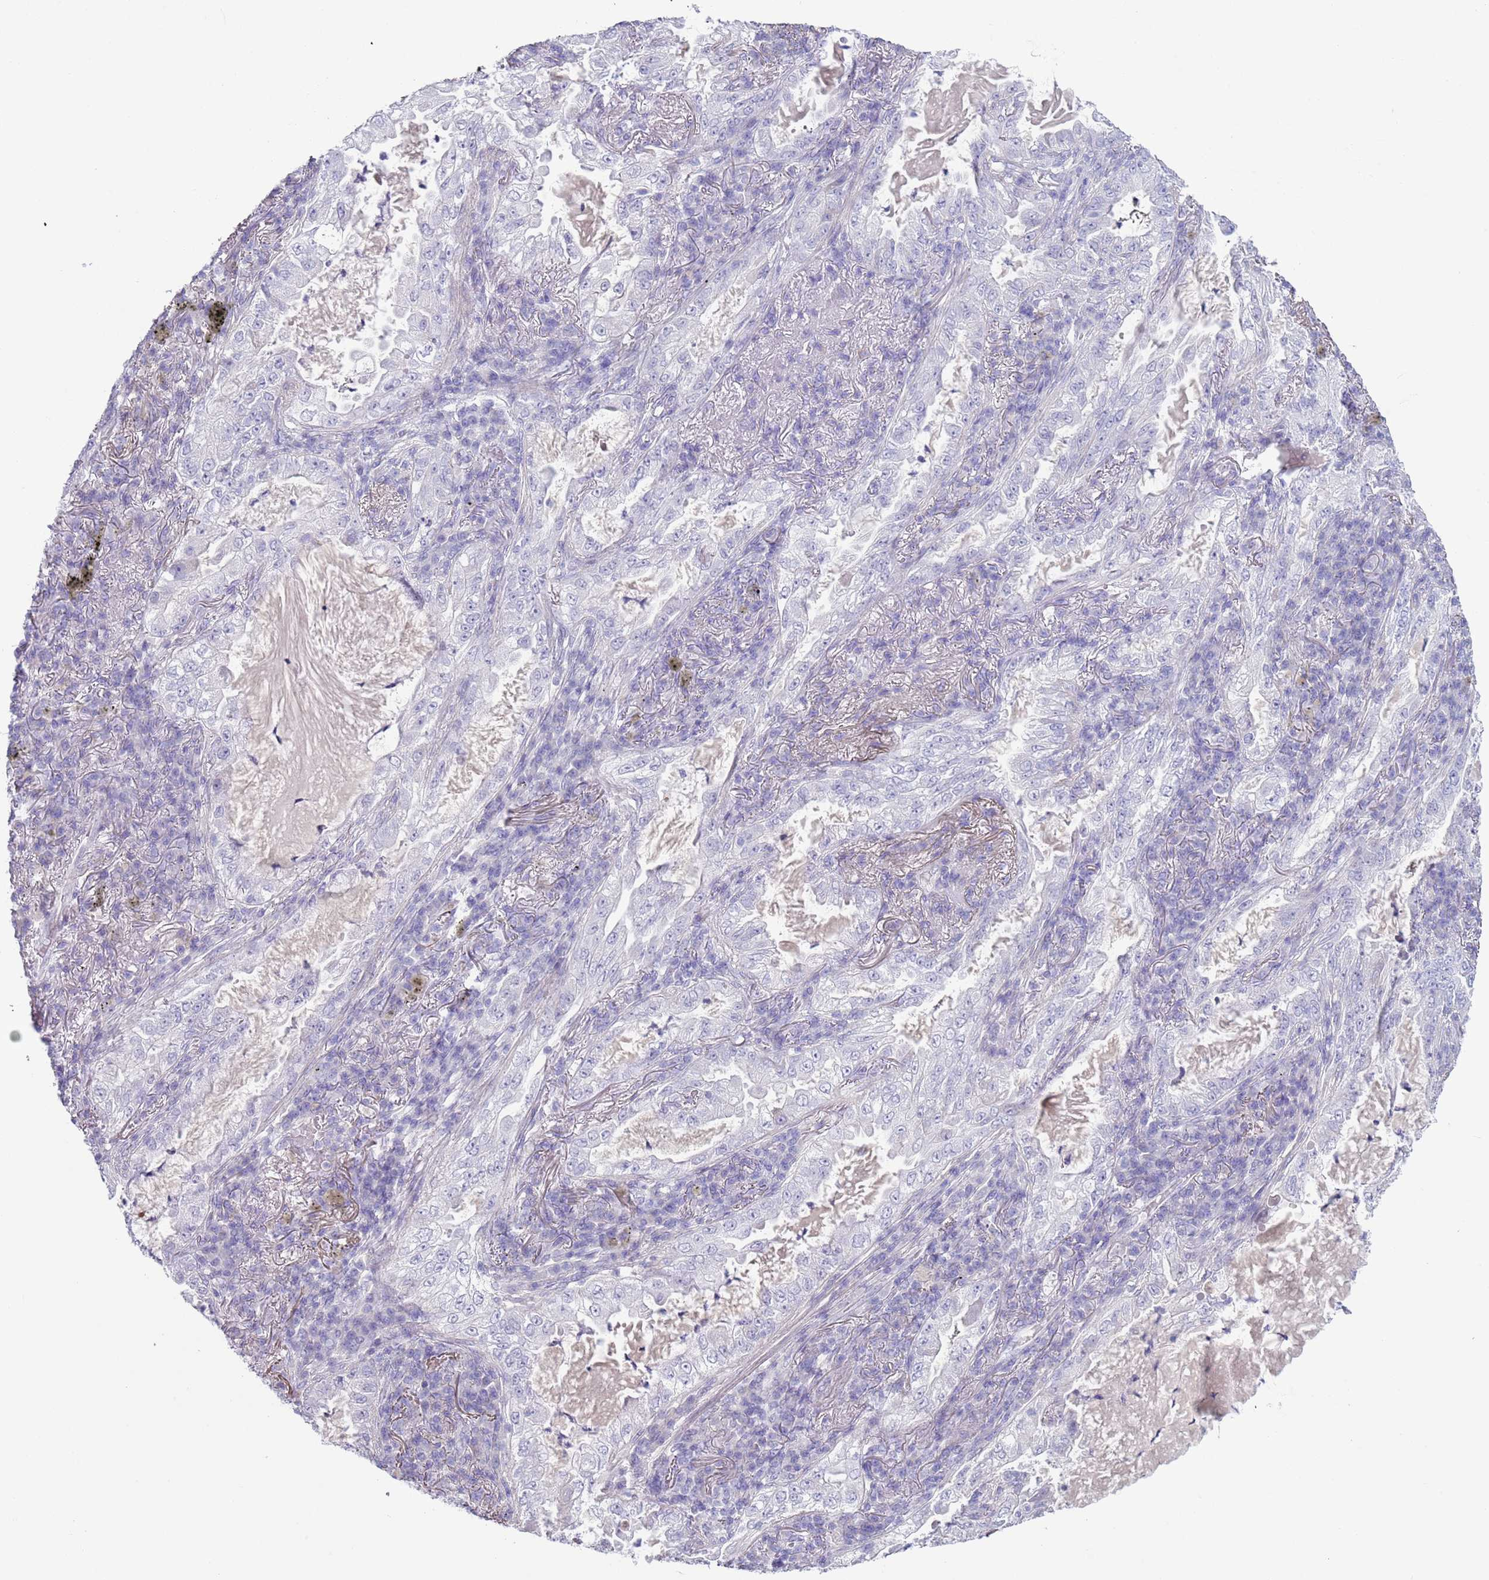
{"staining": {"intensity": "negative", "quantity": "none", "location": "none"}, "tissue": "lung cancer", "cell_type": "Tumor cells", "image_type": "cancer", "snomed": [{"axis": "morphology", "description": "Adenocarcinoma, NOS"}, {"axis": "topography", "description": "Lung"}], "caption": "This micrograph is of lung adenocarcinoma stained with IHC to label a protein in brown with the nuclei are counter-stained blue. There is no expression in tumor cells.", "gene": "NPAP1", "patient": {"sex": "female", "age": 73}}